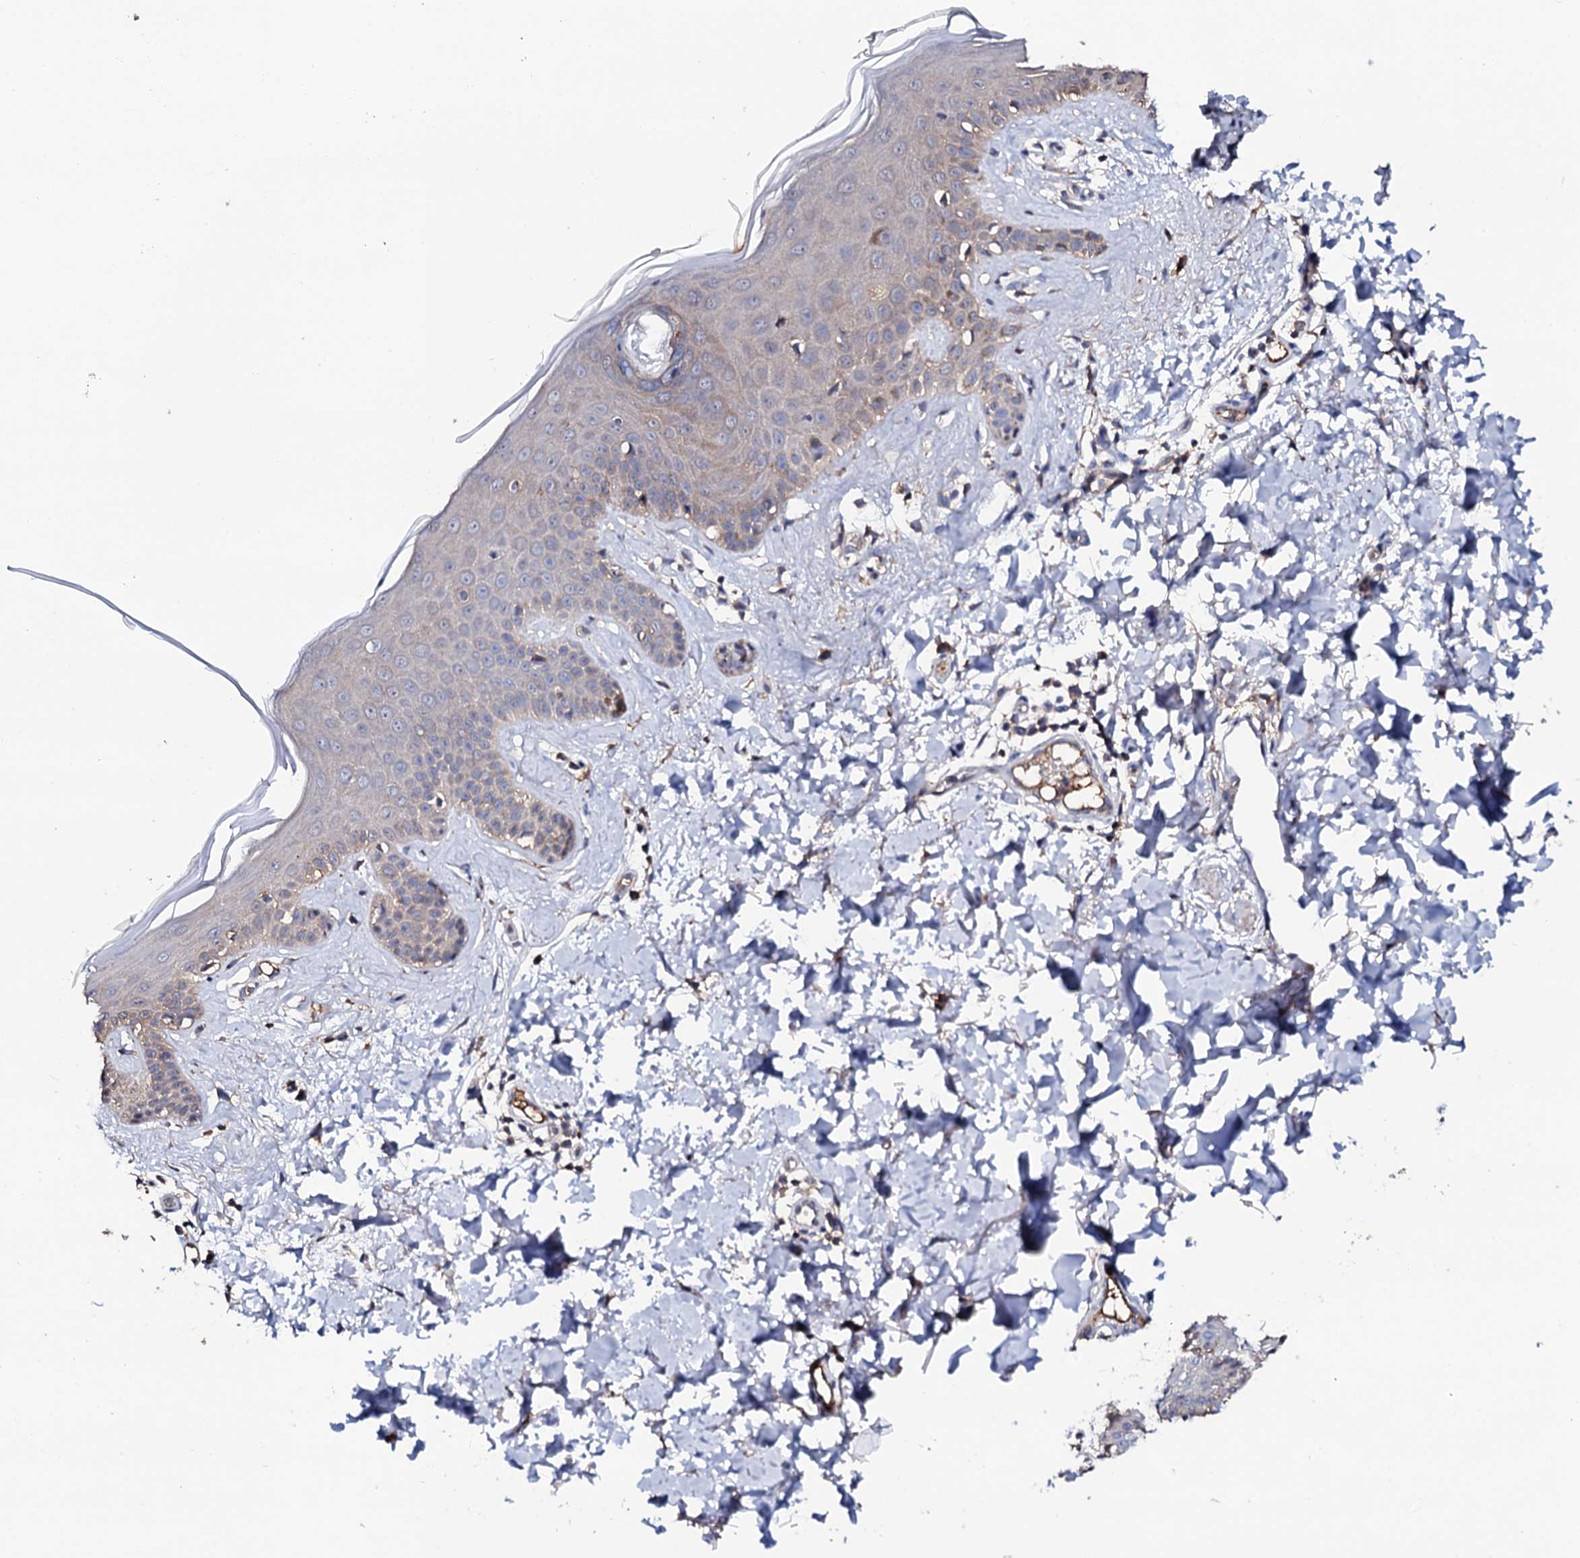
{"staining": {"intensity": "weak", "quantity": "25%-75%", "location": "cytoplasmic/membranous"}, "tissue": "skin", "cell_type": "Fibroblasts", "image_type": "normal", "snomed": [{"axis": "morphology", "description": "Normal tissue, NOS"}, {"axis": "topography", "description": "Skin"}], "caption": "Approximately 25%-75% of fibroblasts in benign human skin show weak cytoplasmic/membranous protein staining as visualized by brown immunohistochemical staining.", "gene": "TCAF2C", "patient": {"sex": "female", "age": 58}}